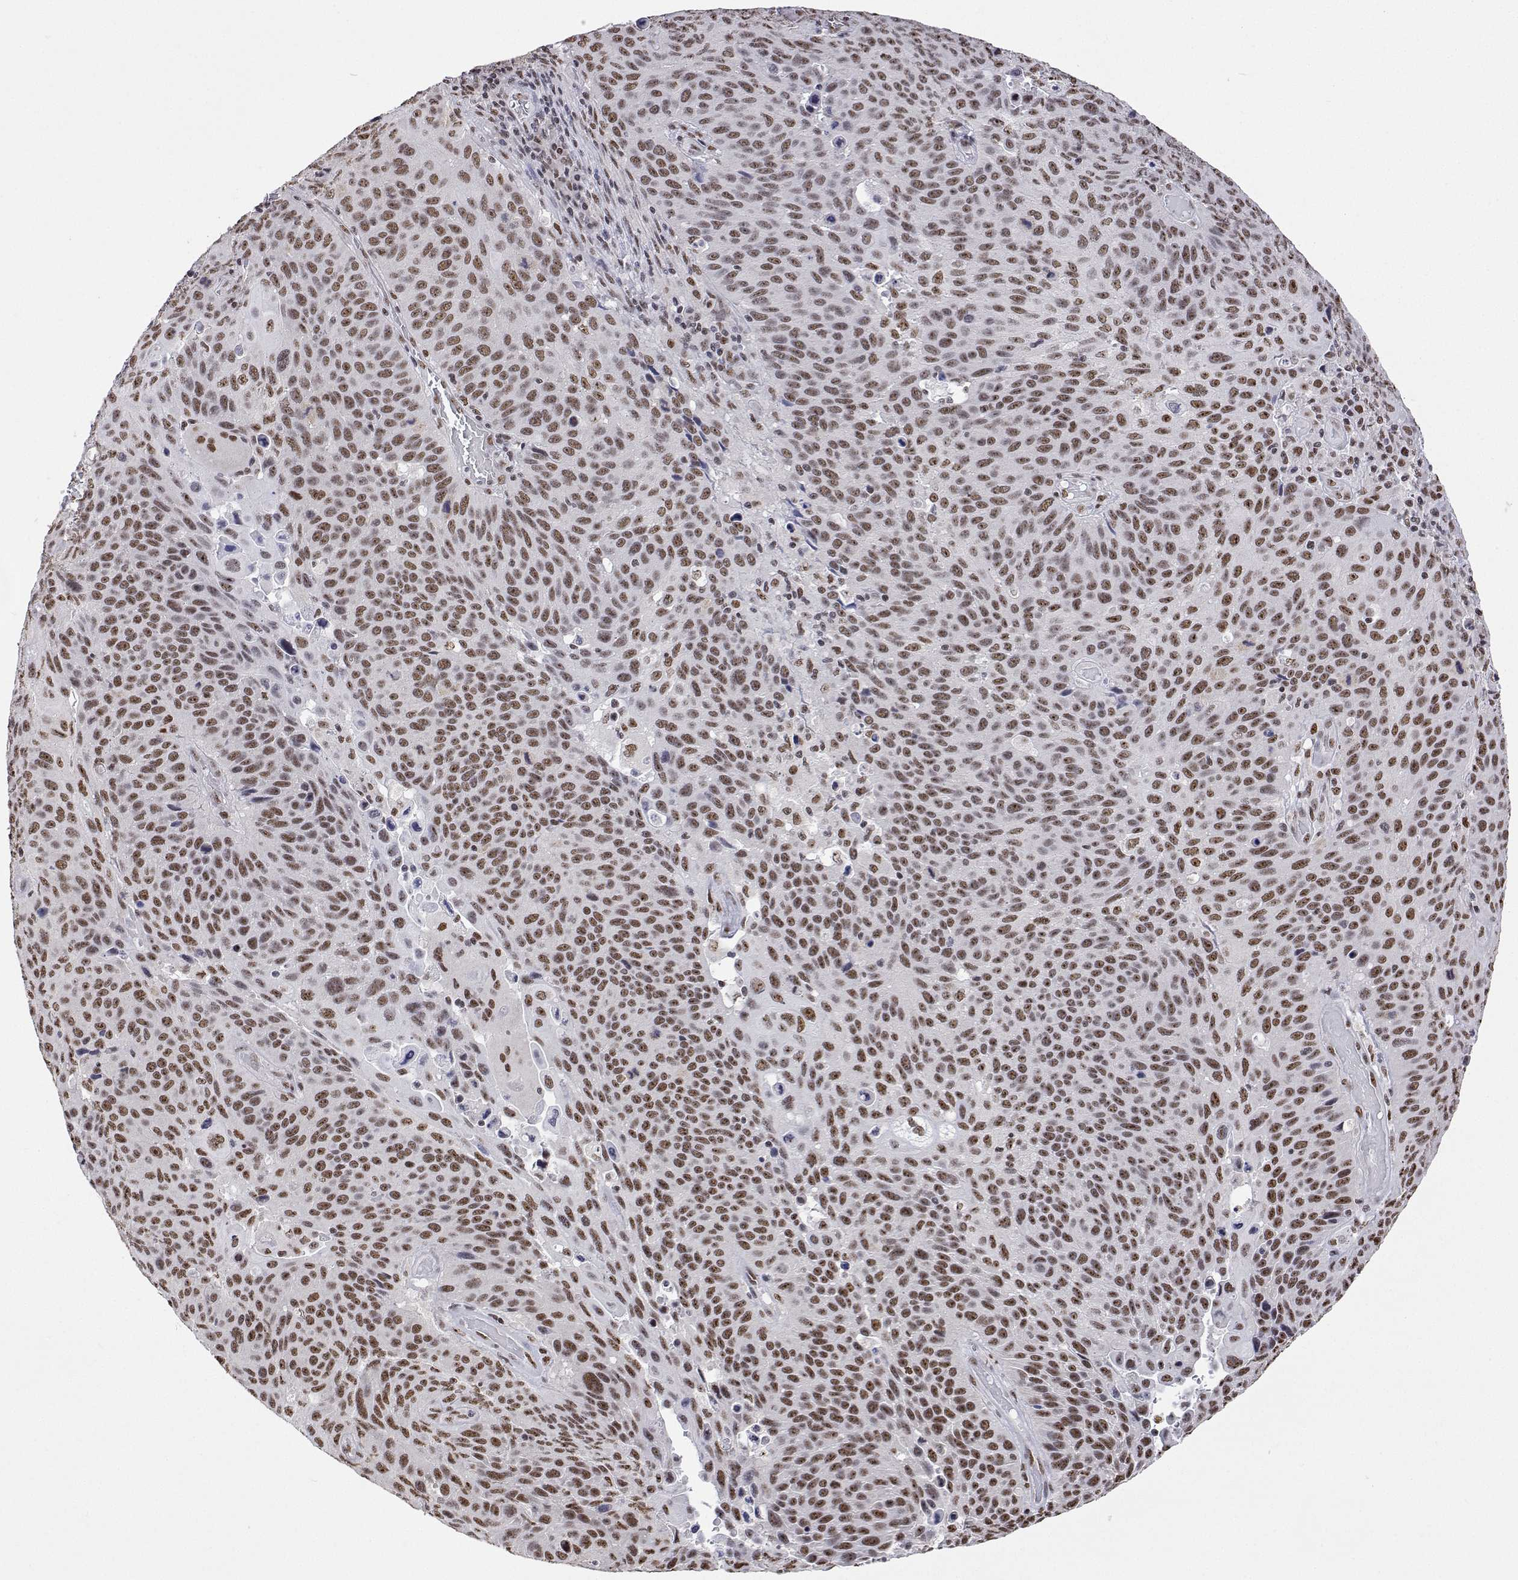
{"staining": {"intensity": "moderate", "quantity": ">75%", "location": "nuclear"}, "tissue": "lung cancer", "cell_type": "Tumor cells", "image_type": "cancer", "snomed": [{"axis": "morphology", "description": "Squamous cell carcinoma, NOS"}, {"axis": "topography", "description": "Lung"}], "caption": "IHC image of neoplastic tissue: human lung cancer (squamous cell carcinoma) stained using IHC reveals medium levels of moderate protein expression localized specifically in the nuclear of tumor cells, appearing as a nuclear brown color.", "gene": "ADAR", "patient": {"sex": "male", "age": 68}}